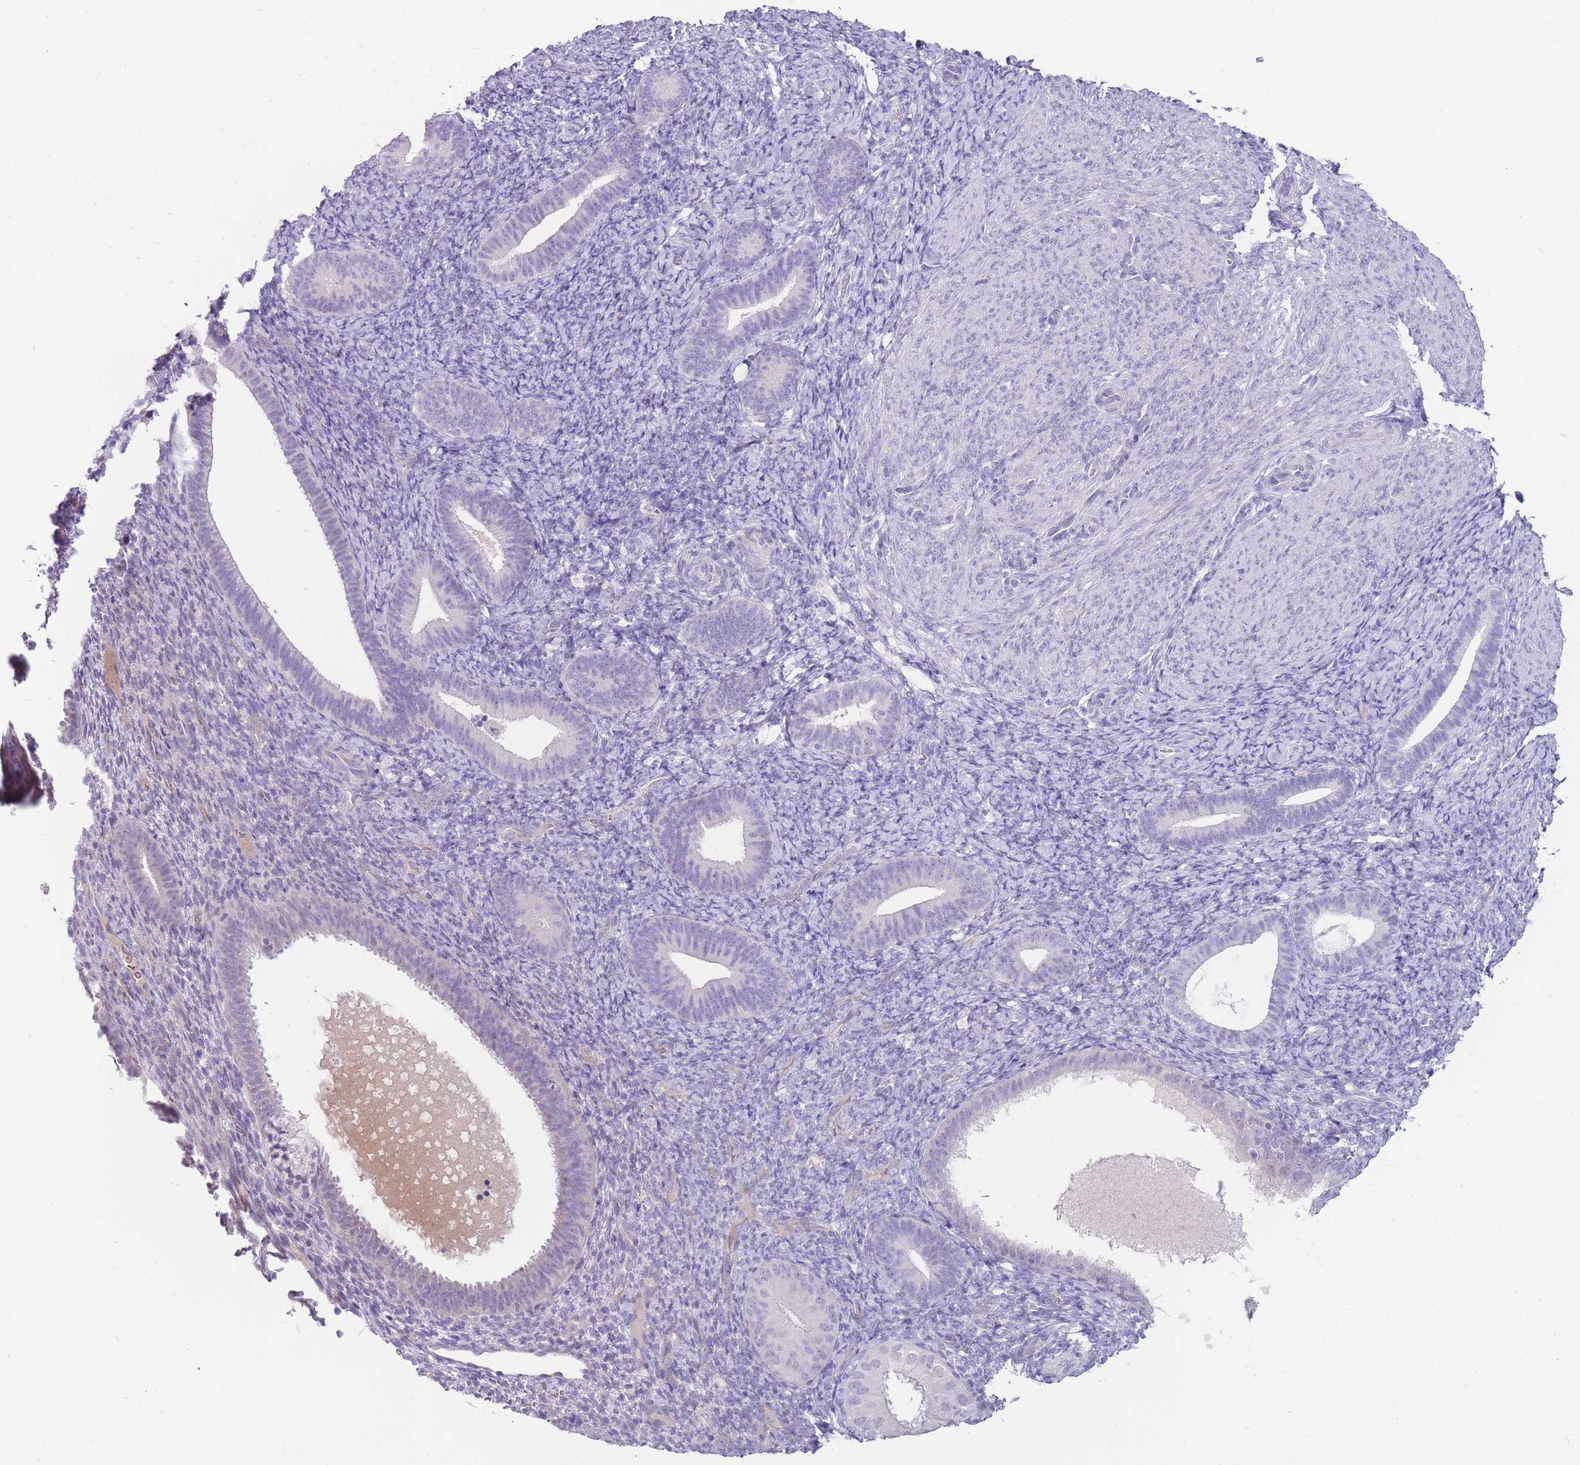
{"staining": {"intensity": "negative", "quantity": "none", "location": "none"}, "tissue": "endometrium", "cell_type": "Cells in endometrial stroma", "image_type": "normal", "snomed": [{"axis": "morphology", "description": "Normal tissue, NOS"}, {"axis": "topography", "description": "Endometrium"}], "caption": "This is an immunohistochemistry image of benign human endometrium. There is no positivity in cells in endometrial stroma.", "gene": "ERICH4", "patient": {"sex": "female", "age": 65}}